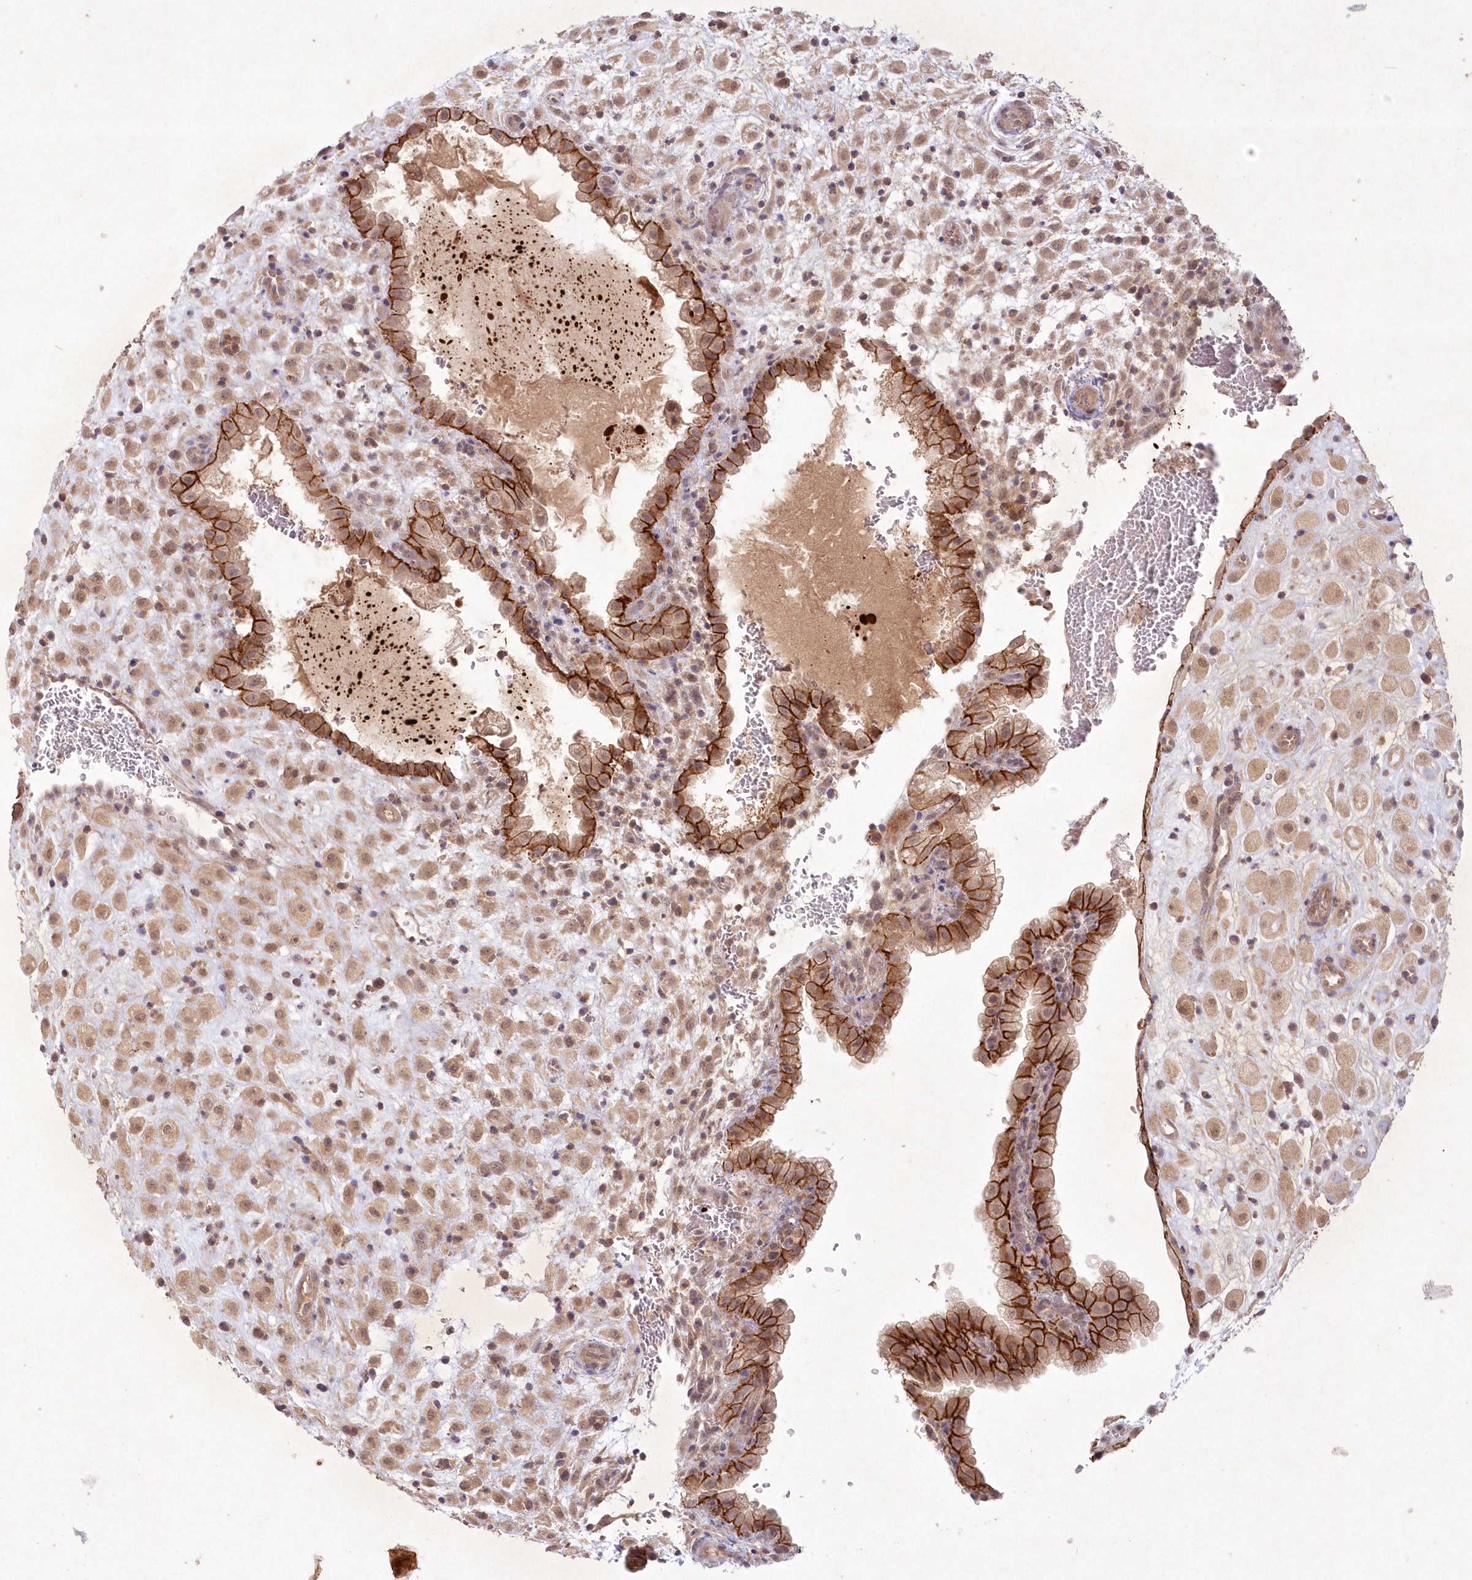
{"staining": {"intensity": "moderate", "quantity": "25%-75%", "location": "cytoplasmic/membranous"}, "tissue": "placenta", "cell_type": "Decidual cells", "image_type": "normal", "snomed": [{"axis": "morphology", "description": "Normal tissue, NOS"}, {"axis": "topography", "description": "Placenta"}], "caption": "High-power microscopy captured an immunohistochemistry (IHC) histopathology image of normal placenta, revealing moderate cytoplasmic/membranous positivity in about 25%-75% of decidual cells.", "gene": "TOGARAM2", "patient": {"sex": "female", "age": 35}}